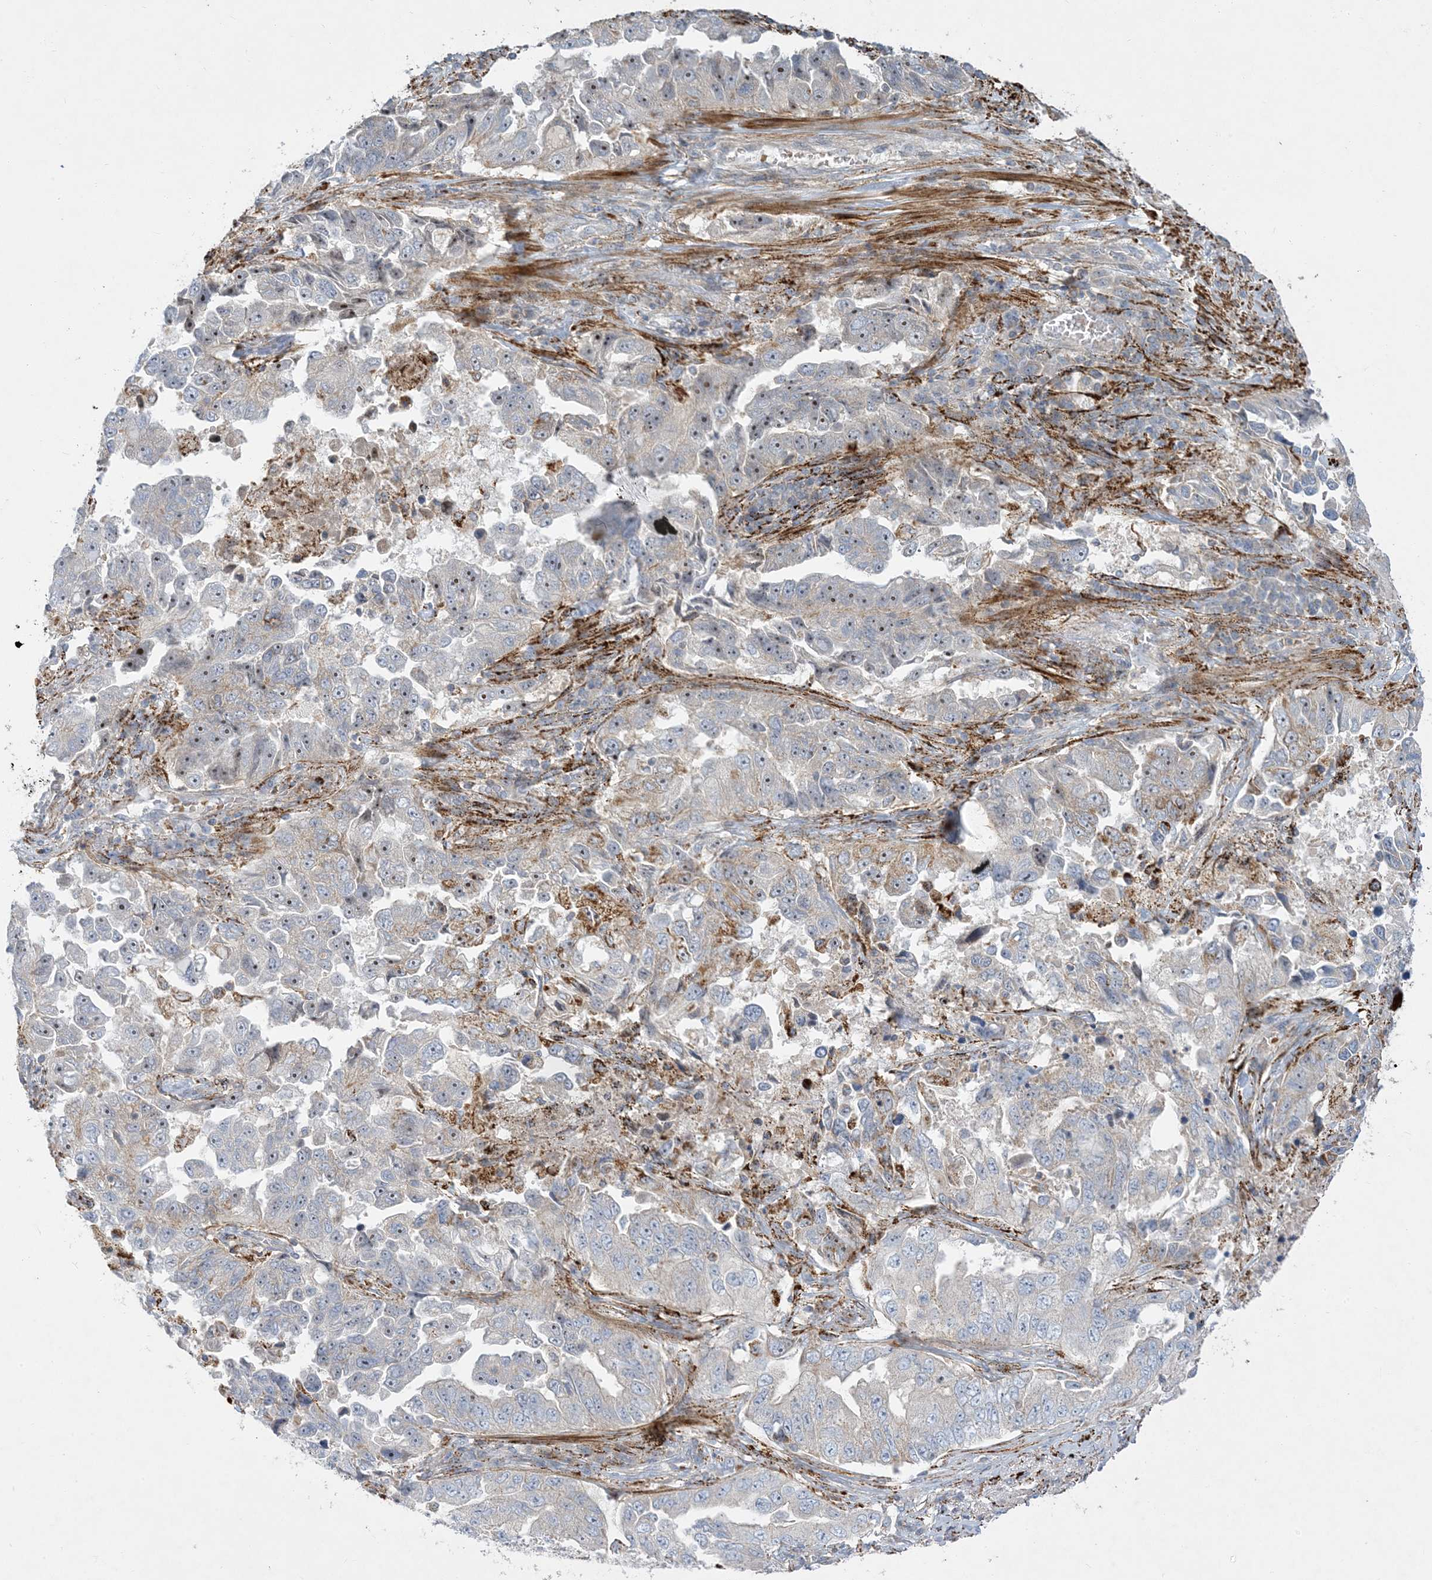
{"staining": {"intensity": "negative", "quantity": "none", "location": "none"}, "tissue": "lung cancer", "cell_type": "Tumor cells", "image_type": "cancer", "snomed": [{"axis": "morphology", "description": "Adenocarcinoma, NOS"}, {"axis": "topography", "description": "Lung"}], "caption": "The micrograph exhibits no staining of tumor cells in lung adenocarcinoma.", "gene": "LTN1", "patient": {"sex": "female", "age": 51}}